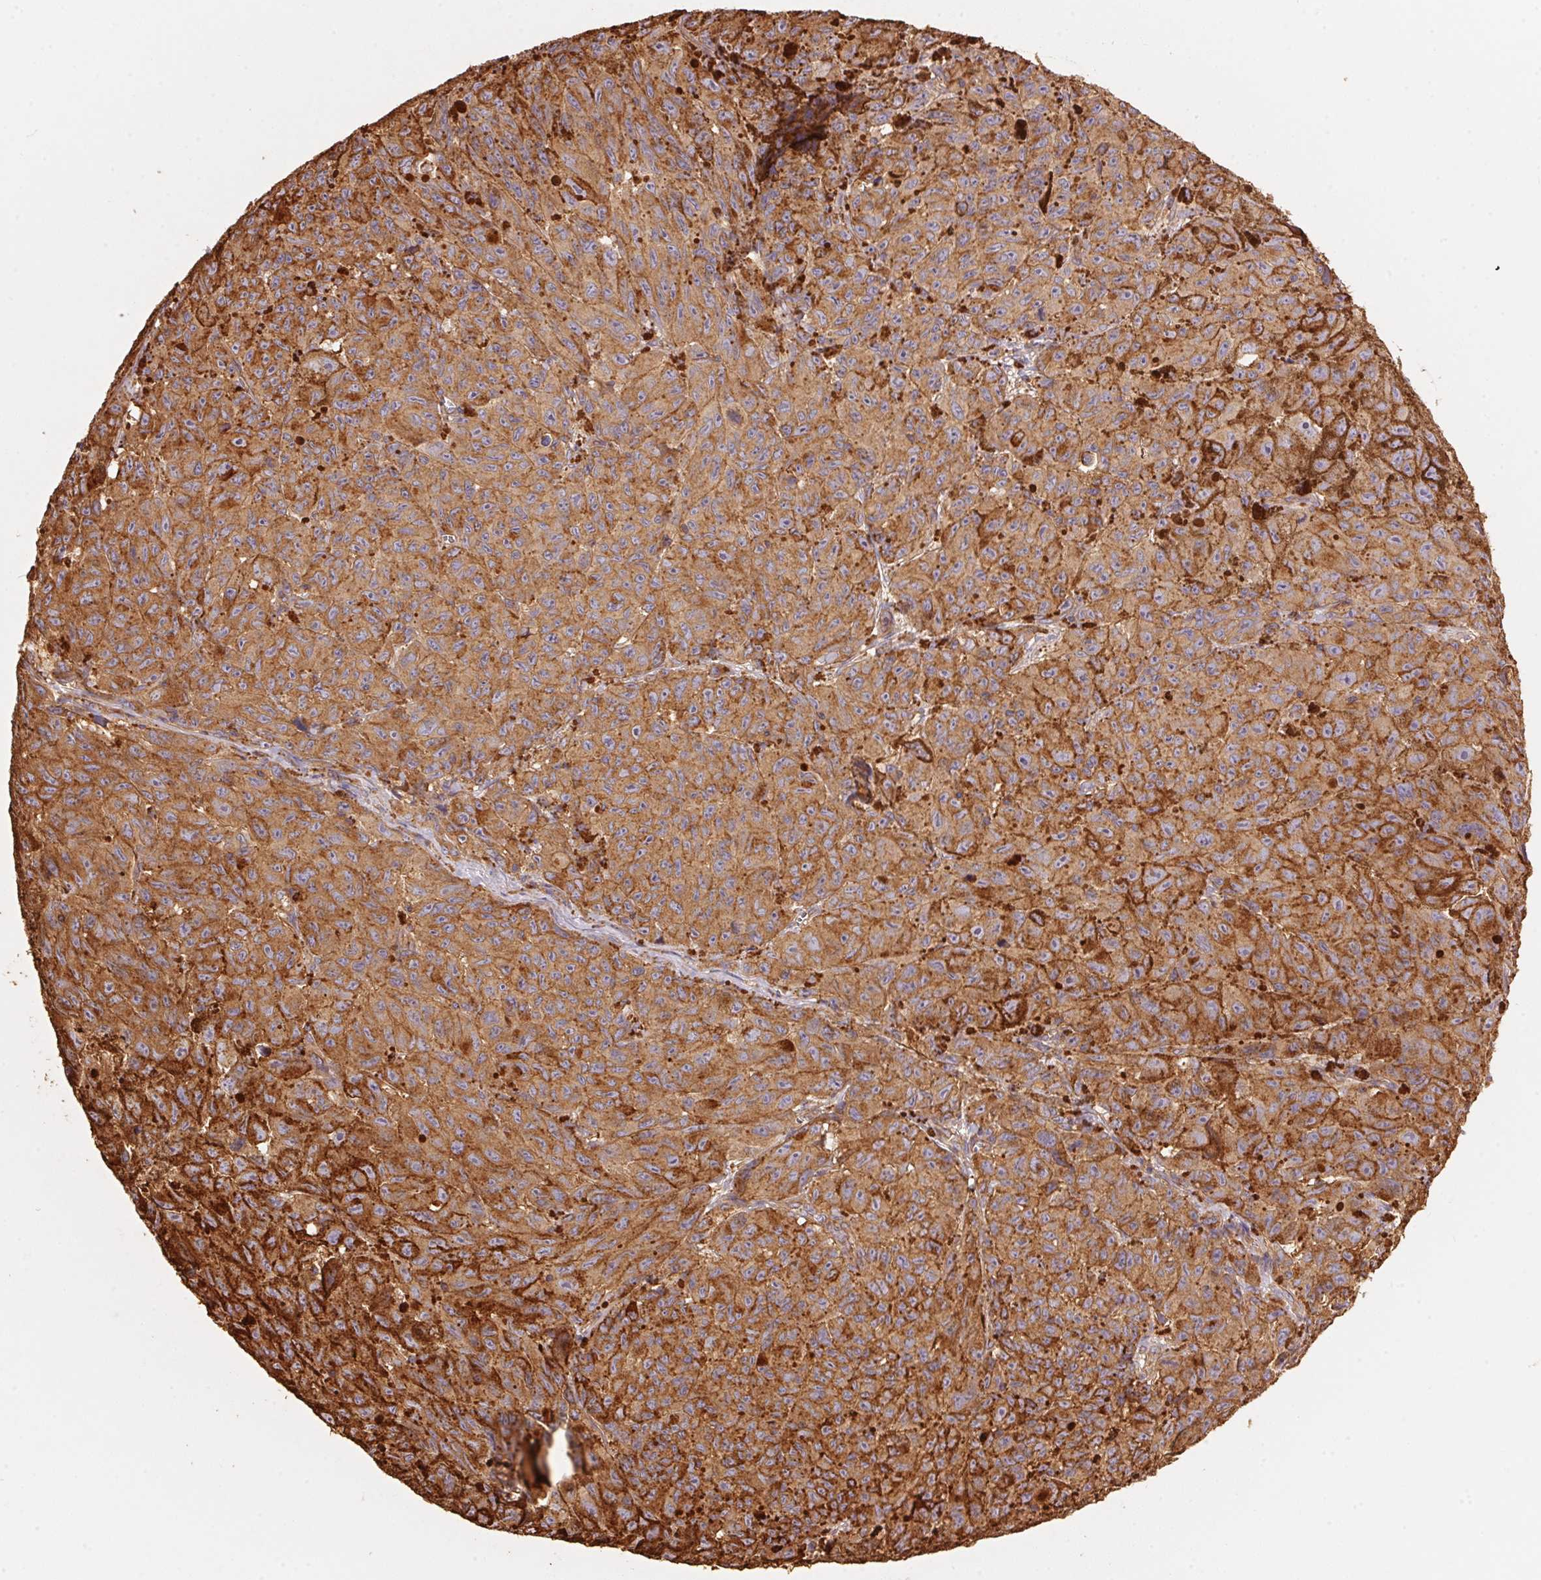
{"staining": {"intensity": "moderate", "quantity": ">75%", "location": "cytoplasmic/membranous"}, "tissue": "melanoma", "cell_type": "Tumor cells", "image_type": "cancer", "snomed": [{"axis": "morphology", "description": "Malignant melanoma, NOS"}, {"axis": "topography", "description": "Vulva, labia, clitoris and Bartholin´s gland, NO"}], "caption": "IHC photomicrograph of neoplastic tissue: malignant melanoma stained using IHC demonstrates medium levels of moderate protein expression localized specifically in the cytoplasmic/membranous of tumor cells, appearing as a cytoplasmic/membranous brown color.", "gene": "FRAS1", "patient": {"sex": "female", "age": 75}}